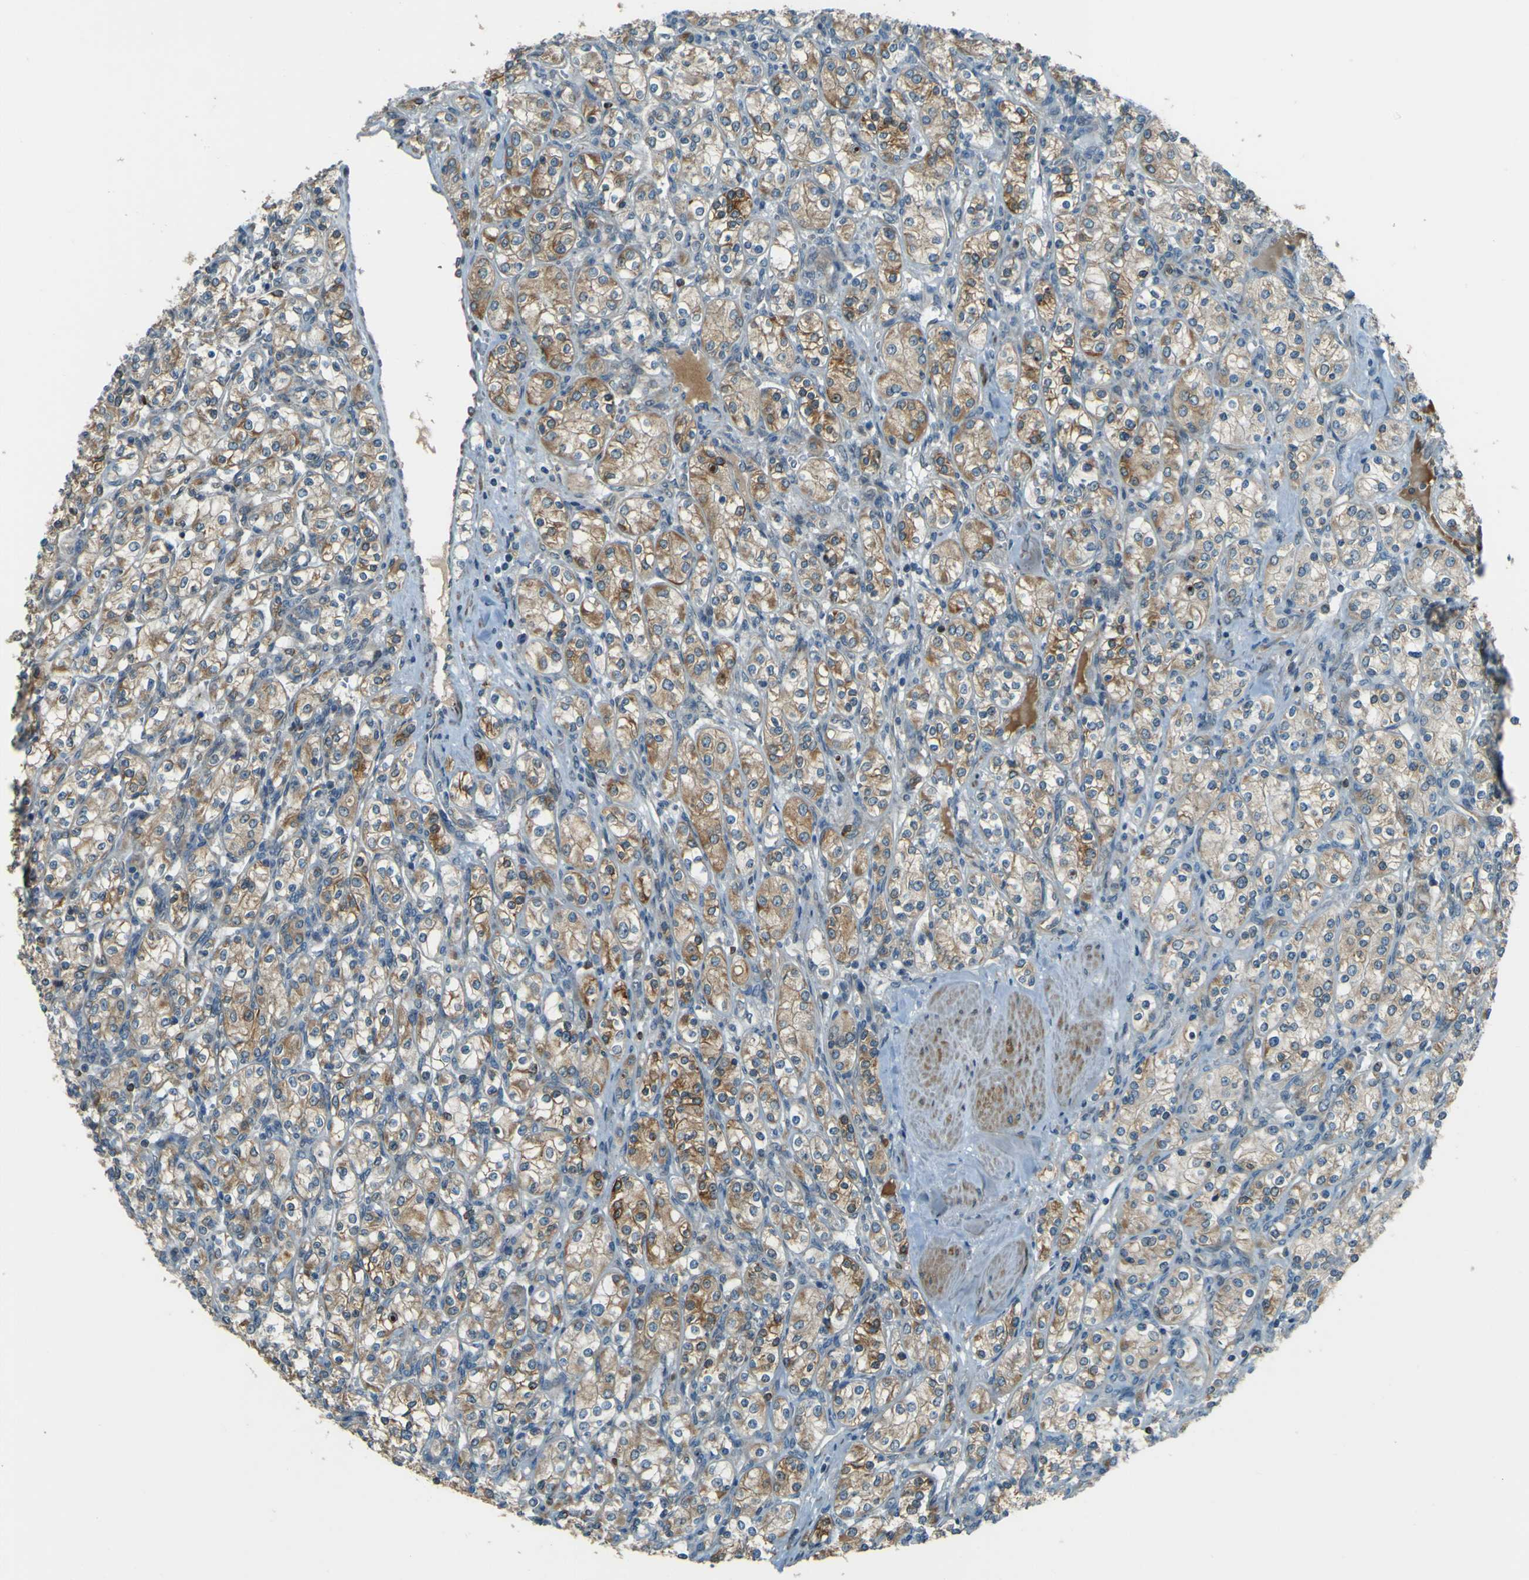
{"staining": {"intensity": "moderate", "quantity": ">75%", "location": "cytoplasmic/membranous"}, "tissue": "renal cancer", "cell_type": "Tumor cells", "image_type": "cancer", "snomed": [{"axis": "morphology", "description": "Adenocarcinoma, NOS"}, {"axis": "topography", "description": "Kidney"}], "caption": "Immunohistochemistry photomicrograph of neoplastic tissue: human renal adenocarcinoma stained using immunohistochemistry (IHC) demonstrates medium levels of moderate protein expression localized specifically in the cytoplasmic/membranous of tumor cells, appearing as a cytoplasmic/membranous brown color.", "gene": "LPCAT1", "patient": {"sex": "male", "age": 77}}